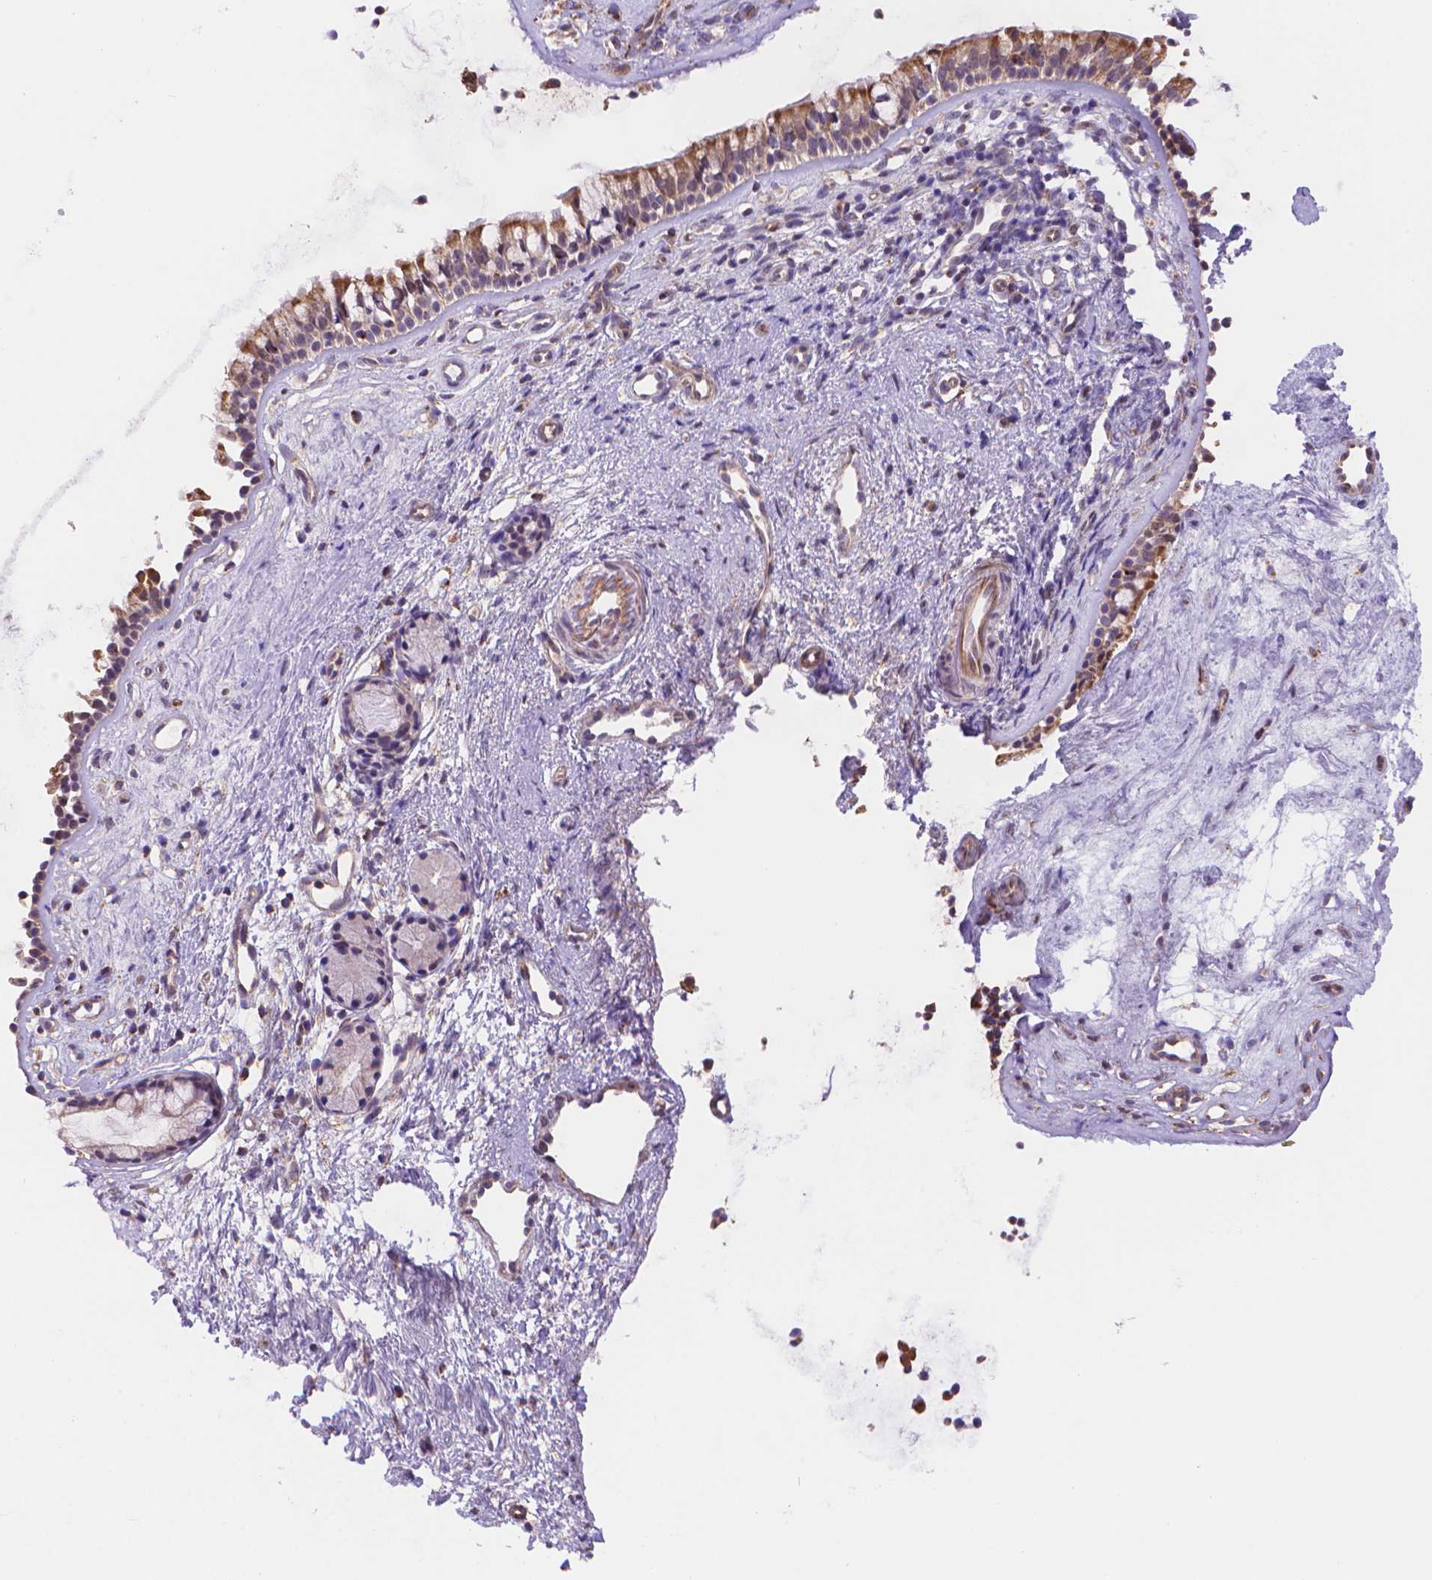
{"staining": {"intensity": "moderate", "quantity": "25%-75%", "location": "cytoplasmic/membranous"}, "tissue": "nasopharynx", "cell_type": "Respiratory epithelial cells", "image_type": "normal", "snomed": [{"axis": "morphology", "description": "Normal tissue, NOS"}, {"axis": "topography", "description": "Nasopharynx"}], "caption": "Protein staining by IHC reveals moderate cytoplasmic/membranous staining in about 25%-75% of respiratory epithelial cells in unremarkable nasopharynx. The staining was performed using DAB, with brown indicating positive protein expression. Nuclei are stained blue with hematoxylin.", "gene": "CYYR1", "patient": {"sex": "female", "age": 52}}